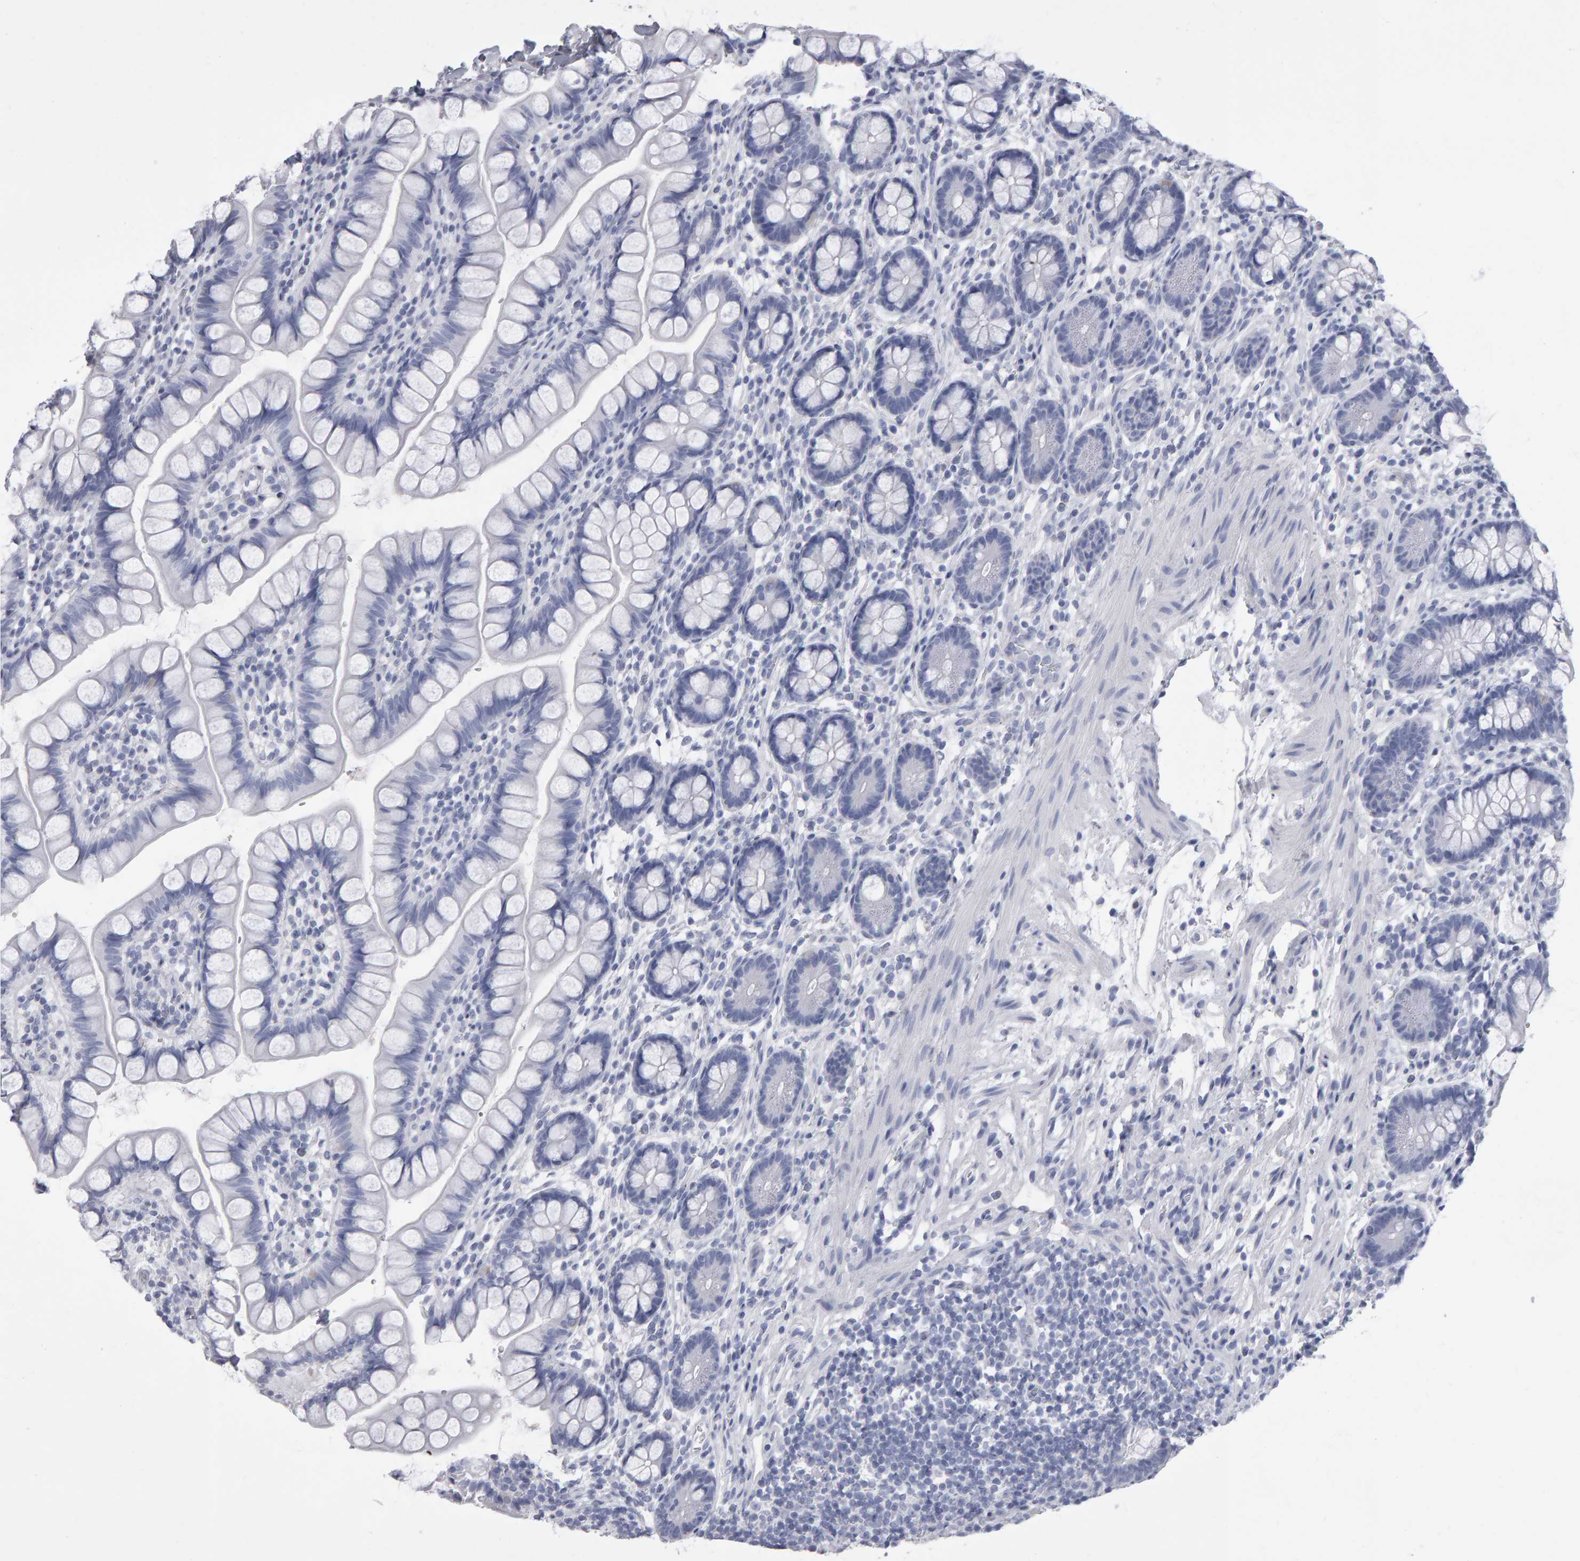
{"staining": {"intensity": "negative", "quantity": "none", "location": "none"}, "tissue": "small intestine", "cell_type": "Glandular cells", "image_type": "normal", "snomed": [{"axis": "morphology", "description": "Normal tissue, NOS"}, {"axis": "topography", "description": "Small intestine"}], "caption": "IHC of normal small intestine reveals no positivity in glandular cells.", "gene": "NCDN", "patient": {"sex": "female", "age": 84}}